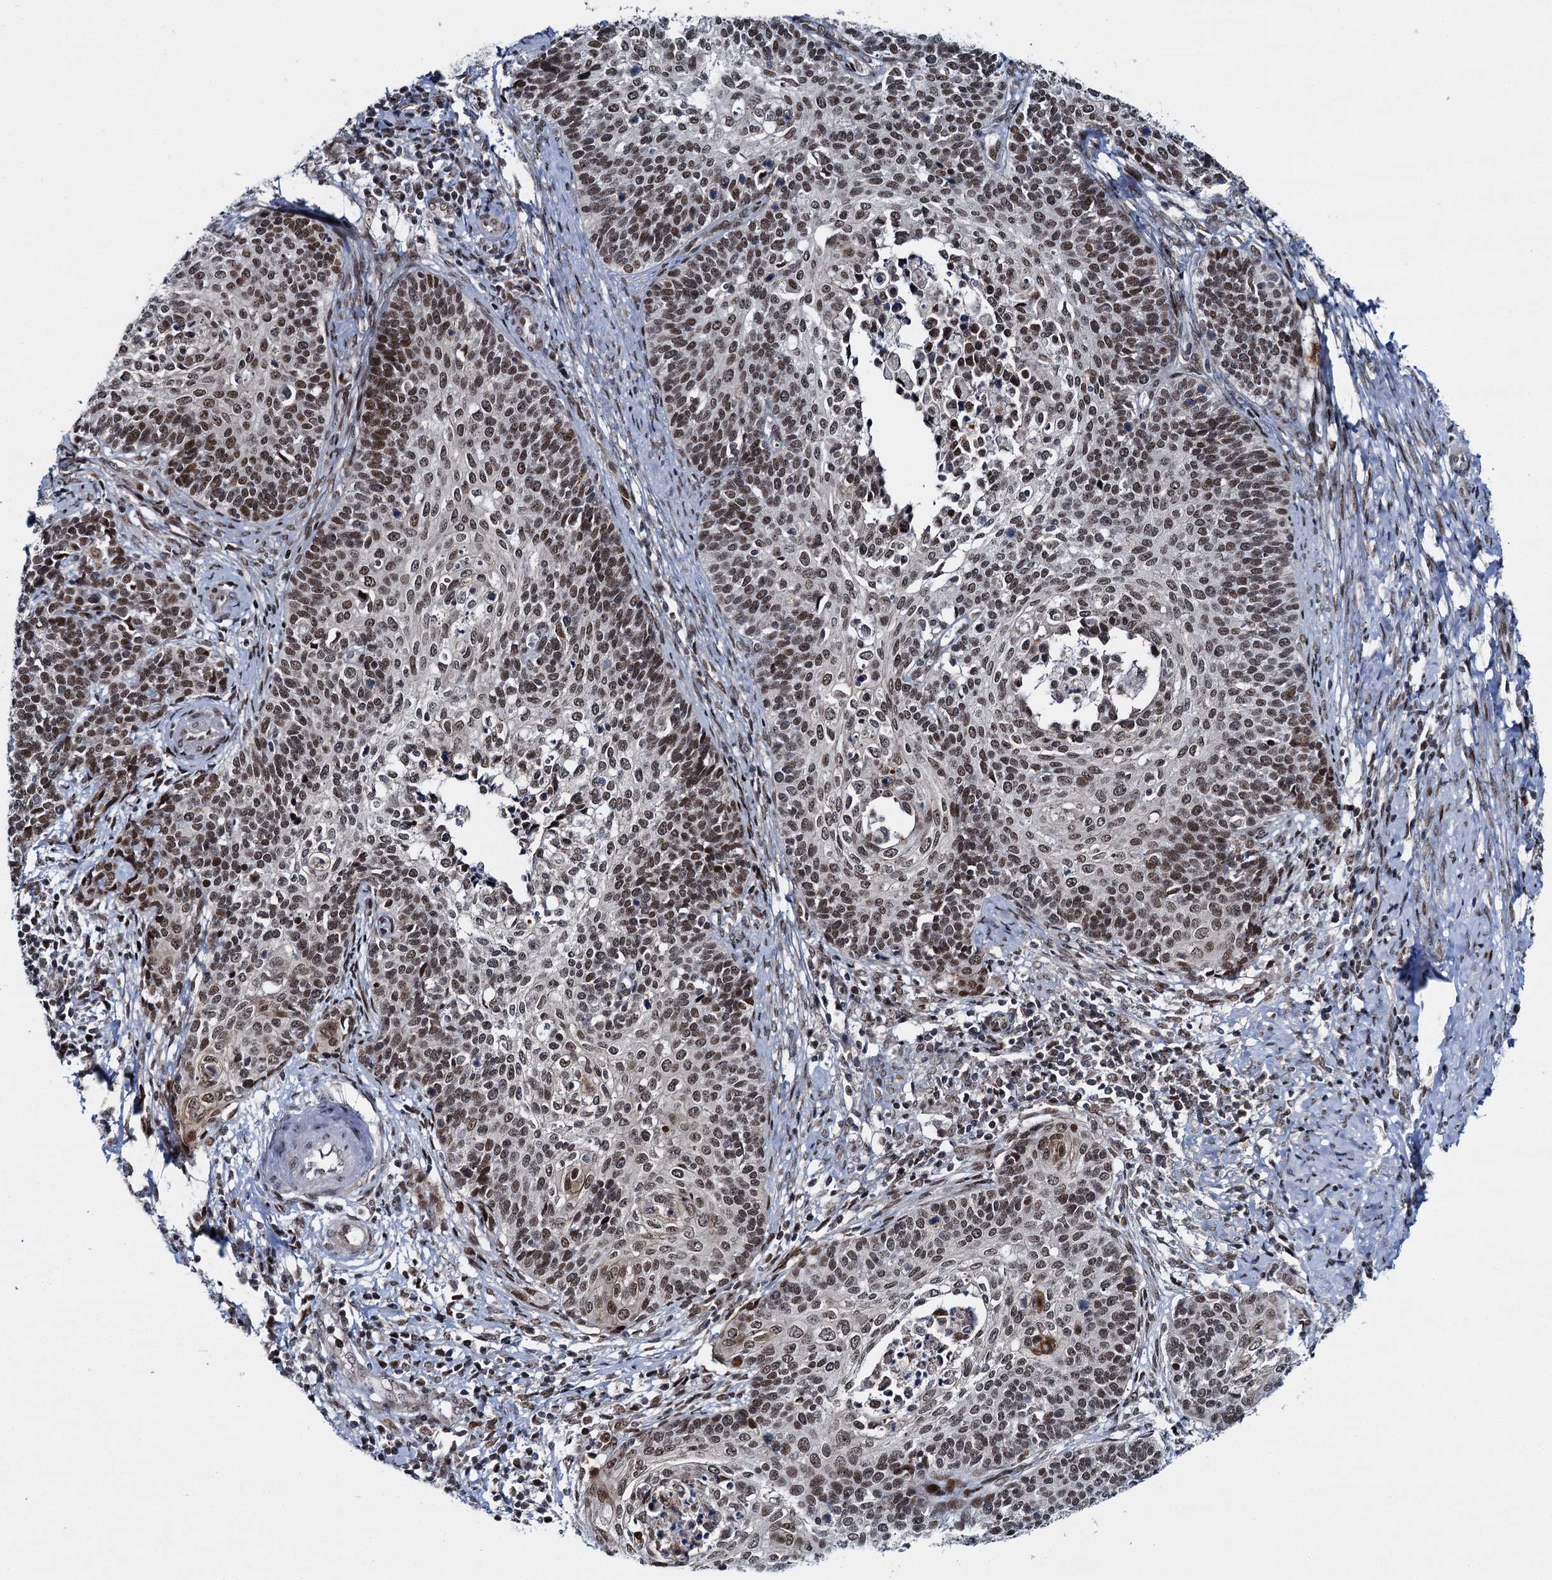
{"staining": {"intensity": "moderate", "quantity": ">75%", "location": "nuclear"}, "tissue": "cervical cancer", "cell_type": "Tumor cells", "image_type": "cancer", "snomed": [{"axis": "morphology", "description": "Squamous cell carcinoma, NOS"}, {"axis": "topography", "description": "Cervix"}], "caption": "There is medium levels of moderate nuclear positivity in tumor cells of cervical squamous cell carcinoma, as demonstrated by immunohistochemical staining (brown color).", "gene": "RUFY2", "patient": {"sex": "female", "age": 39}}